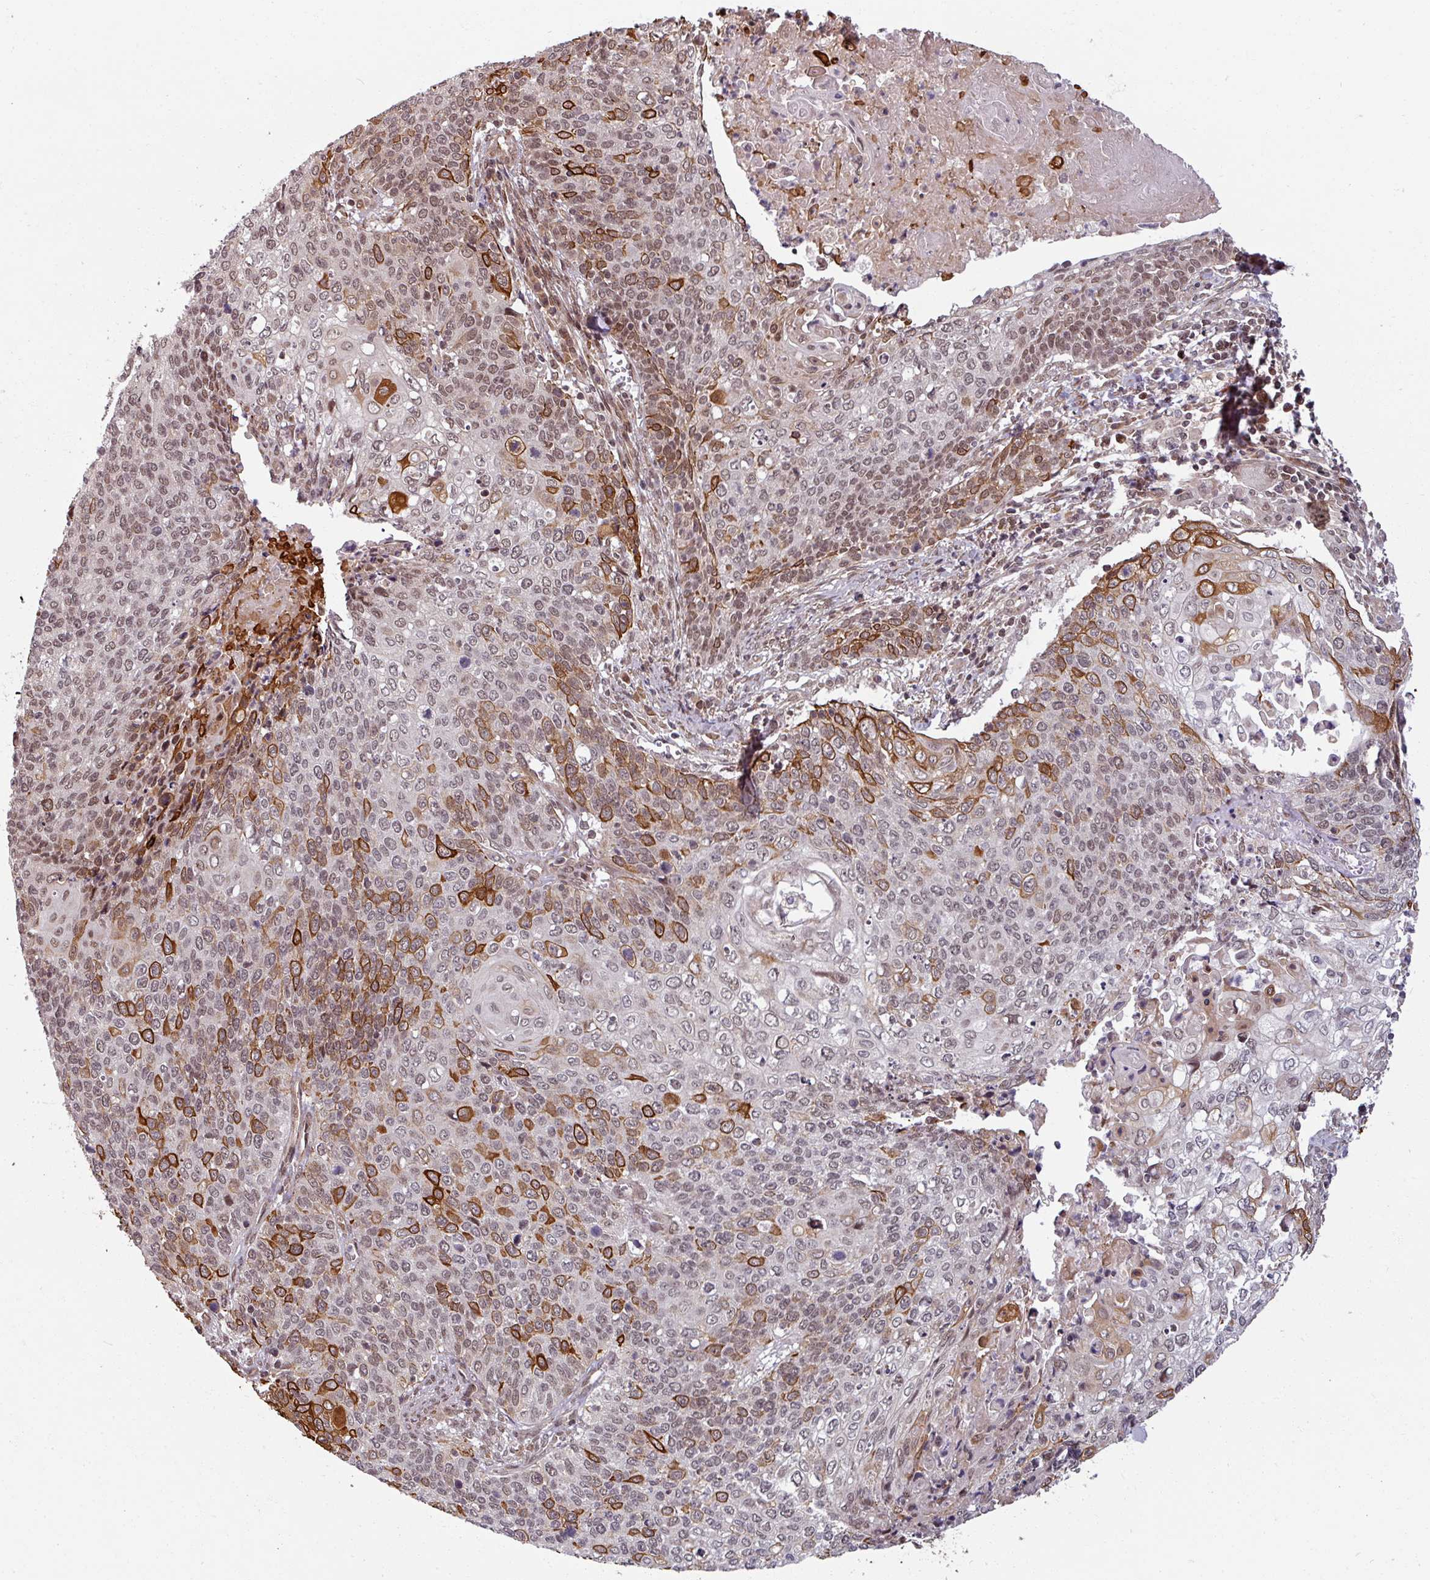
{"staining": {"intensity": "strong", "quantity": "25%-75%", "location": "cytoplasmic/membranous,nuclear"}, "tissue": "cervical cancer", "cell_type": "Tumor cells", "image_type": "cancer", "snomed": [{"axis": "morphology", "description": "Squamous cell carcinoma, NOS"}, {"axis": "topography", "description": "Cervix"}], "caption": "Immunohistochemistry of human cervical cancer (squamous cell carcinoma) exhibits high levels of strong cytoplasmic/membranous and nuclear expression in approximately 25%-75% of tumor cells.", "gene": "SWI5", "patient": {"sex": "female", "age": 39}}